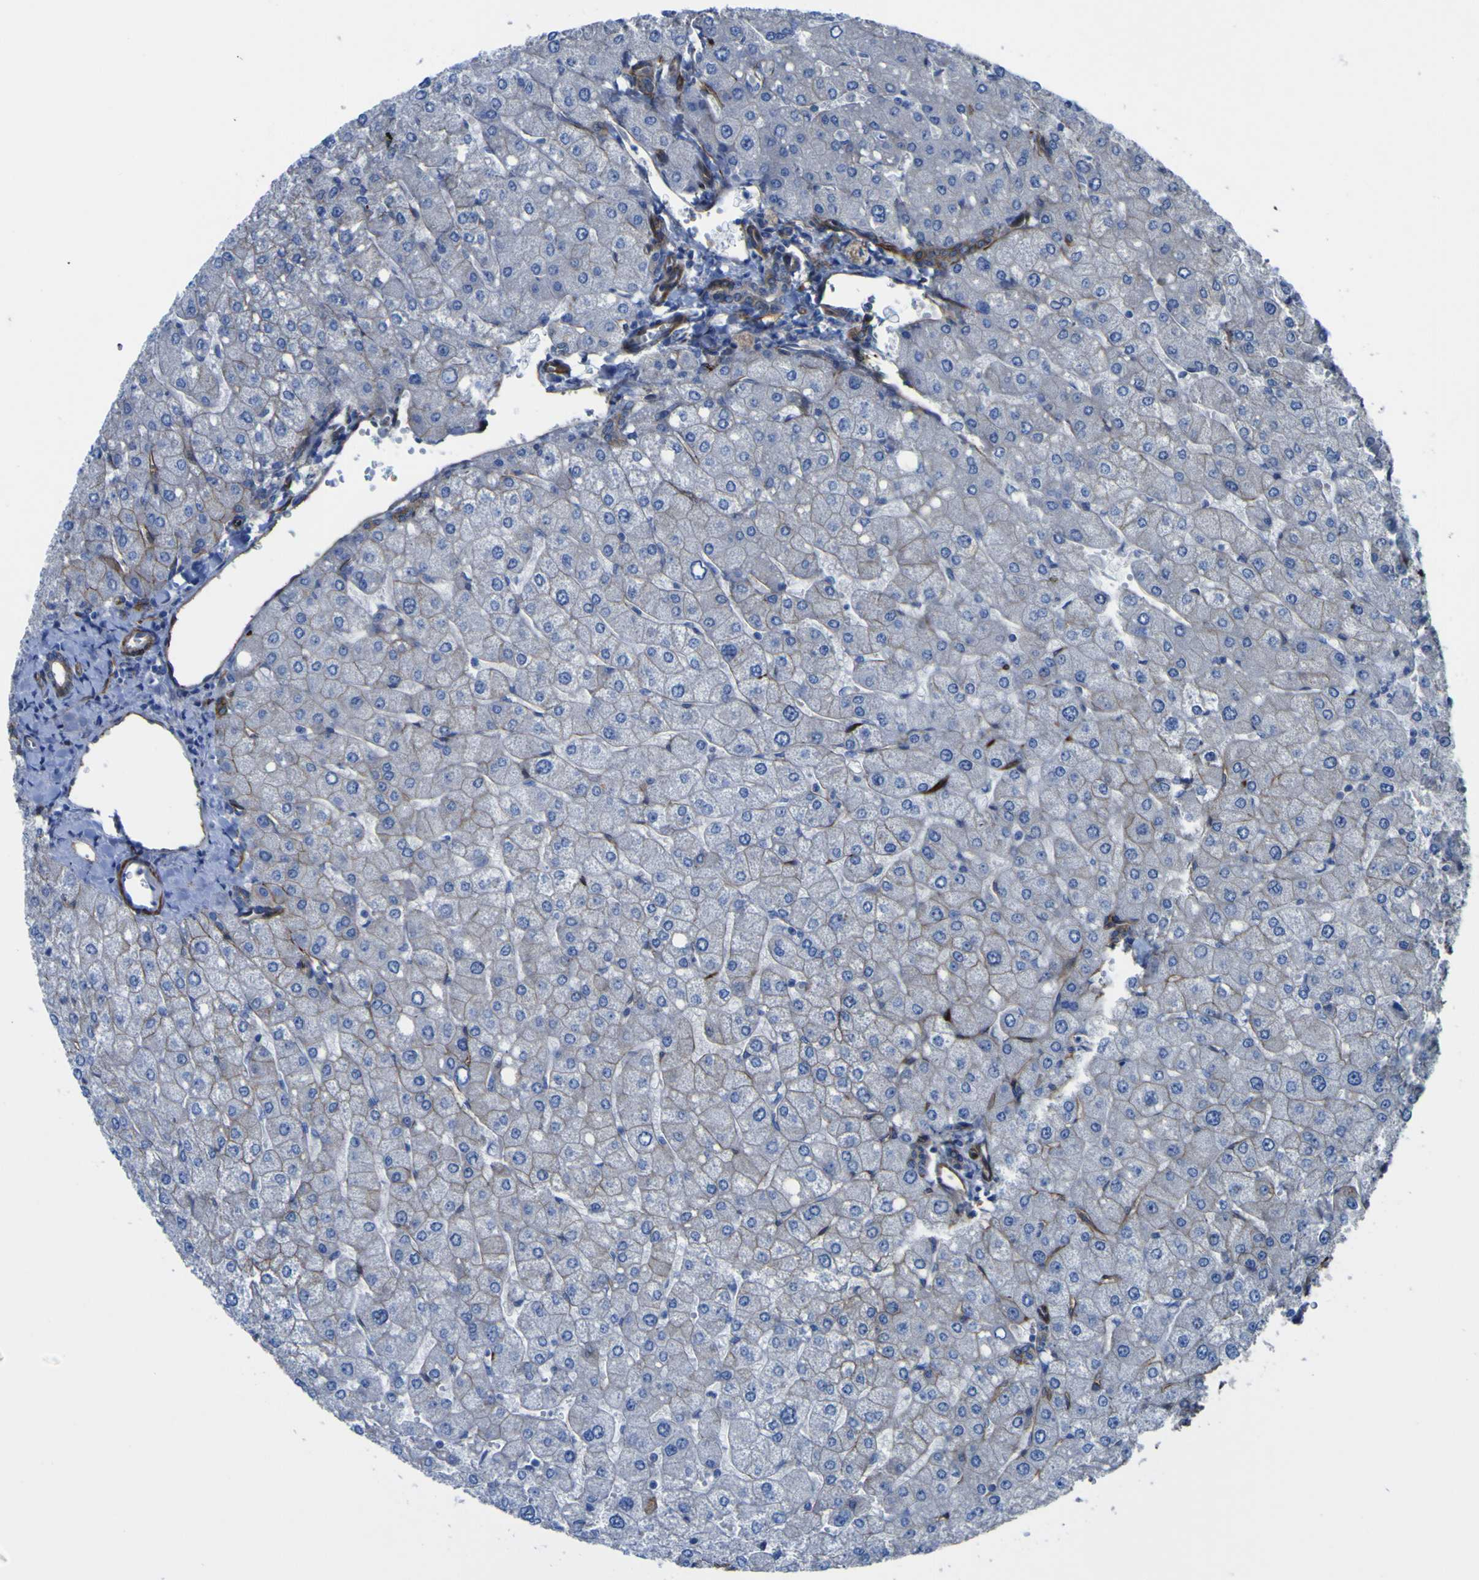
{"staining": {"intensity": "strong", "quantity": ">75%", "location": "cytoplasmic/membranous"}, "tissue": "liver", "cell_type": "Cholangiocytes", "image_type": "normal", "snomed": [{"axis": "morphology", "description": "Normal tissue, NOS"}, {"axis": "topography", "description": "Liver"}], "caption": "Immunohistochemical staining of unremarkable human liver shows high levels of strong cytoplasmic/membranous expression in about >75% of cholangiocytes. (DAB IHC, brown staining for protein, blue staining for nuclei).", "gene": "AGO4", "patient": {"sex": "male", "age": 55}}